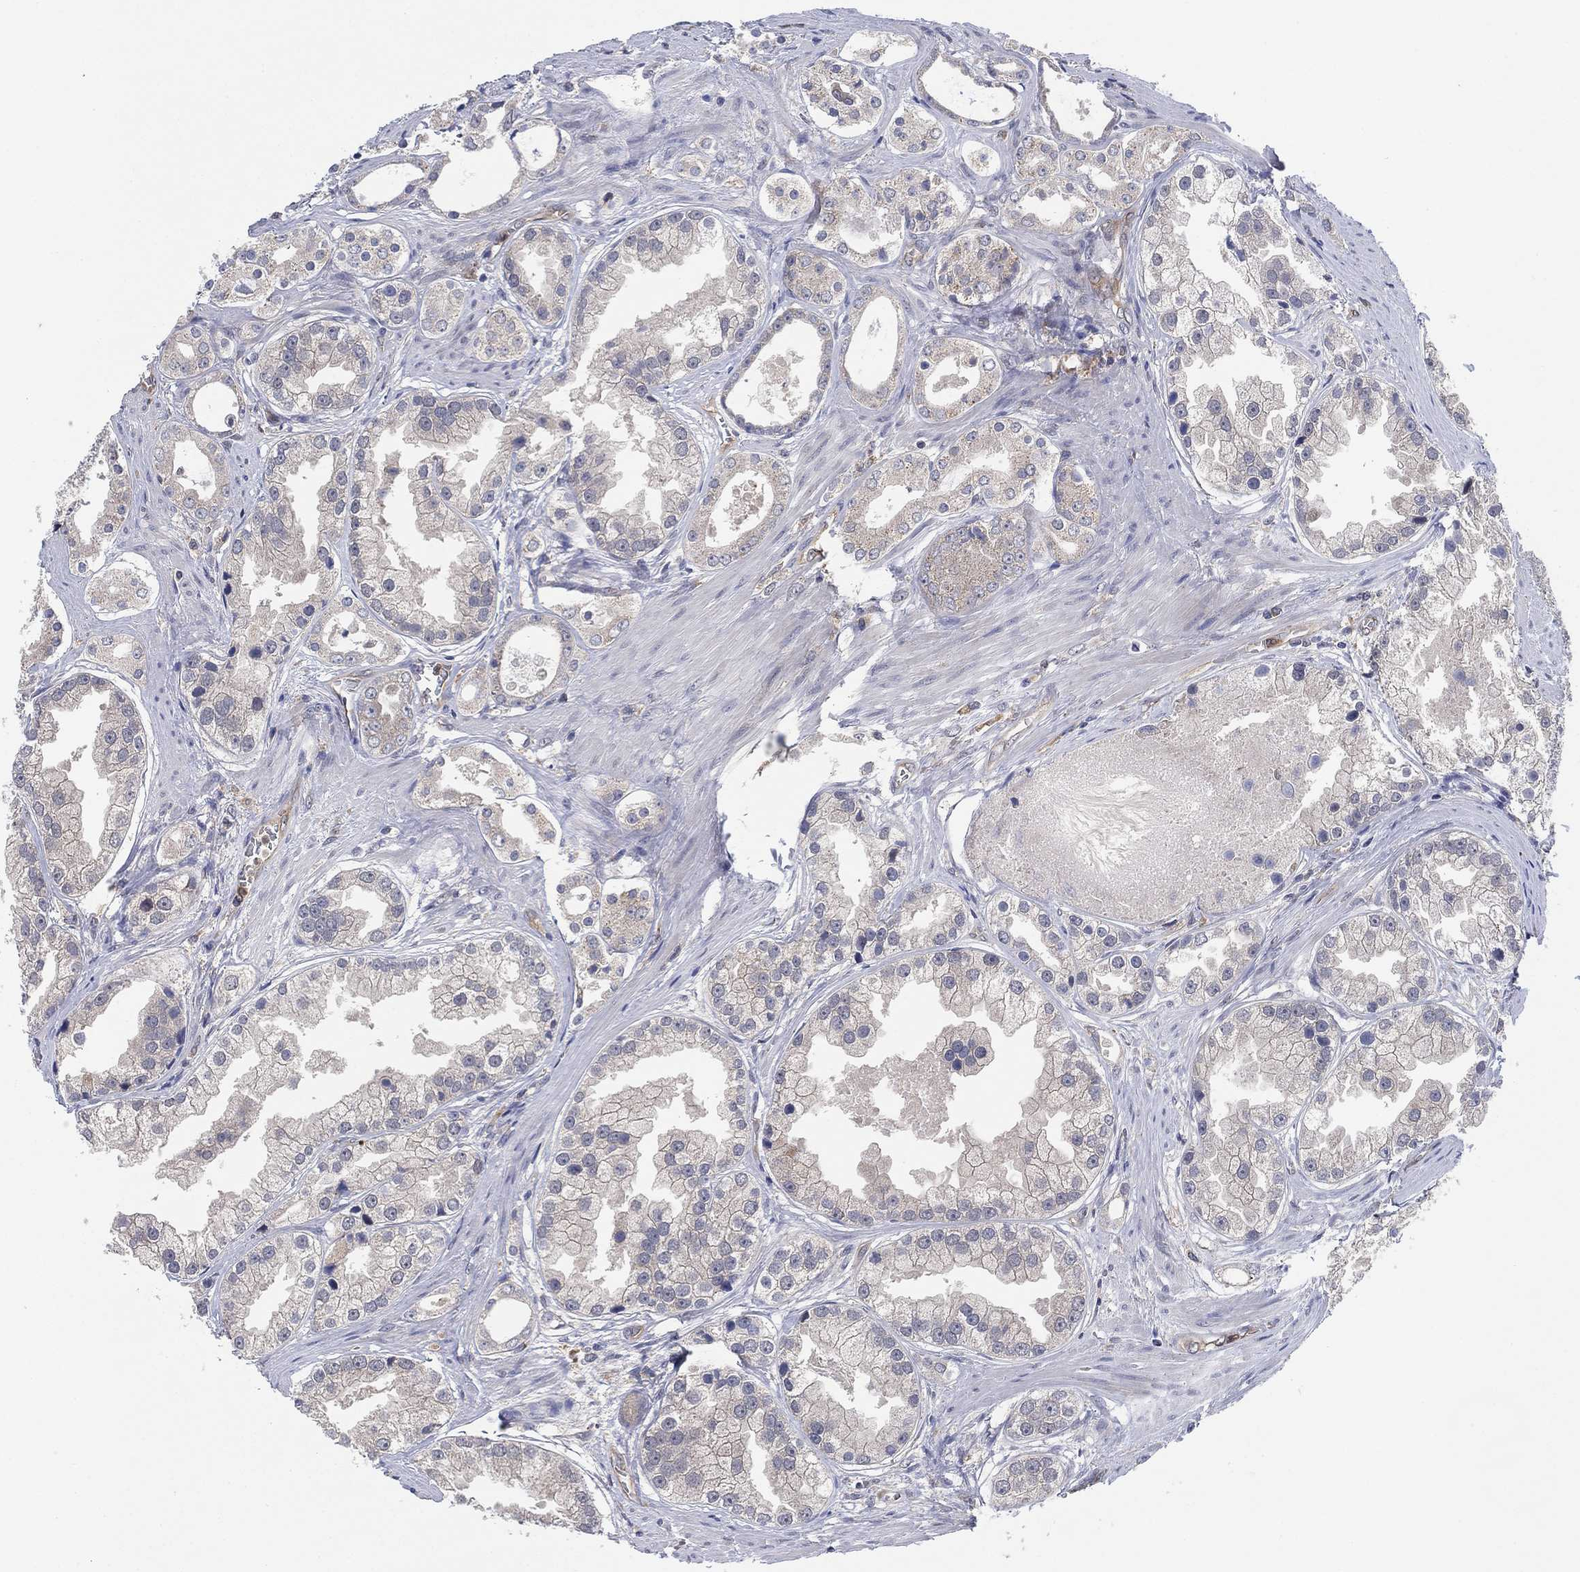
{"staining": {"intensity": "negative", "quantity": "none", "location": "none"}, "tissue": "prostate cancer", "cell_type": "Tumor cells", "image_type": "cancer", "snomed": [{"axis": "morphology", "description": "Adenocarcinoma, NOS"}, {"axis": "topography", "description": "Prostate"}], "caption": "Tumor cells are negative for protein expression in human adenocarcinoma (prostate).", "gene": "FES", "patient": {"sex": "male", "age": 61}}